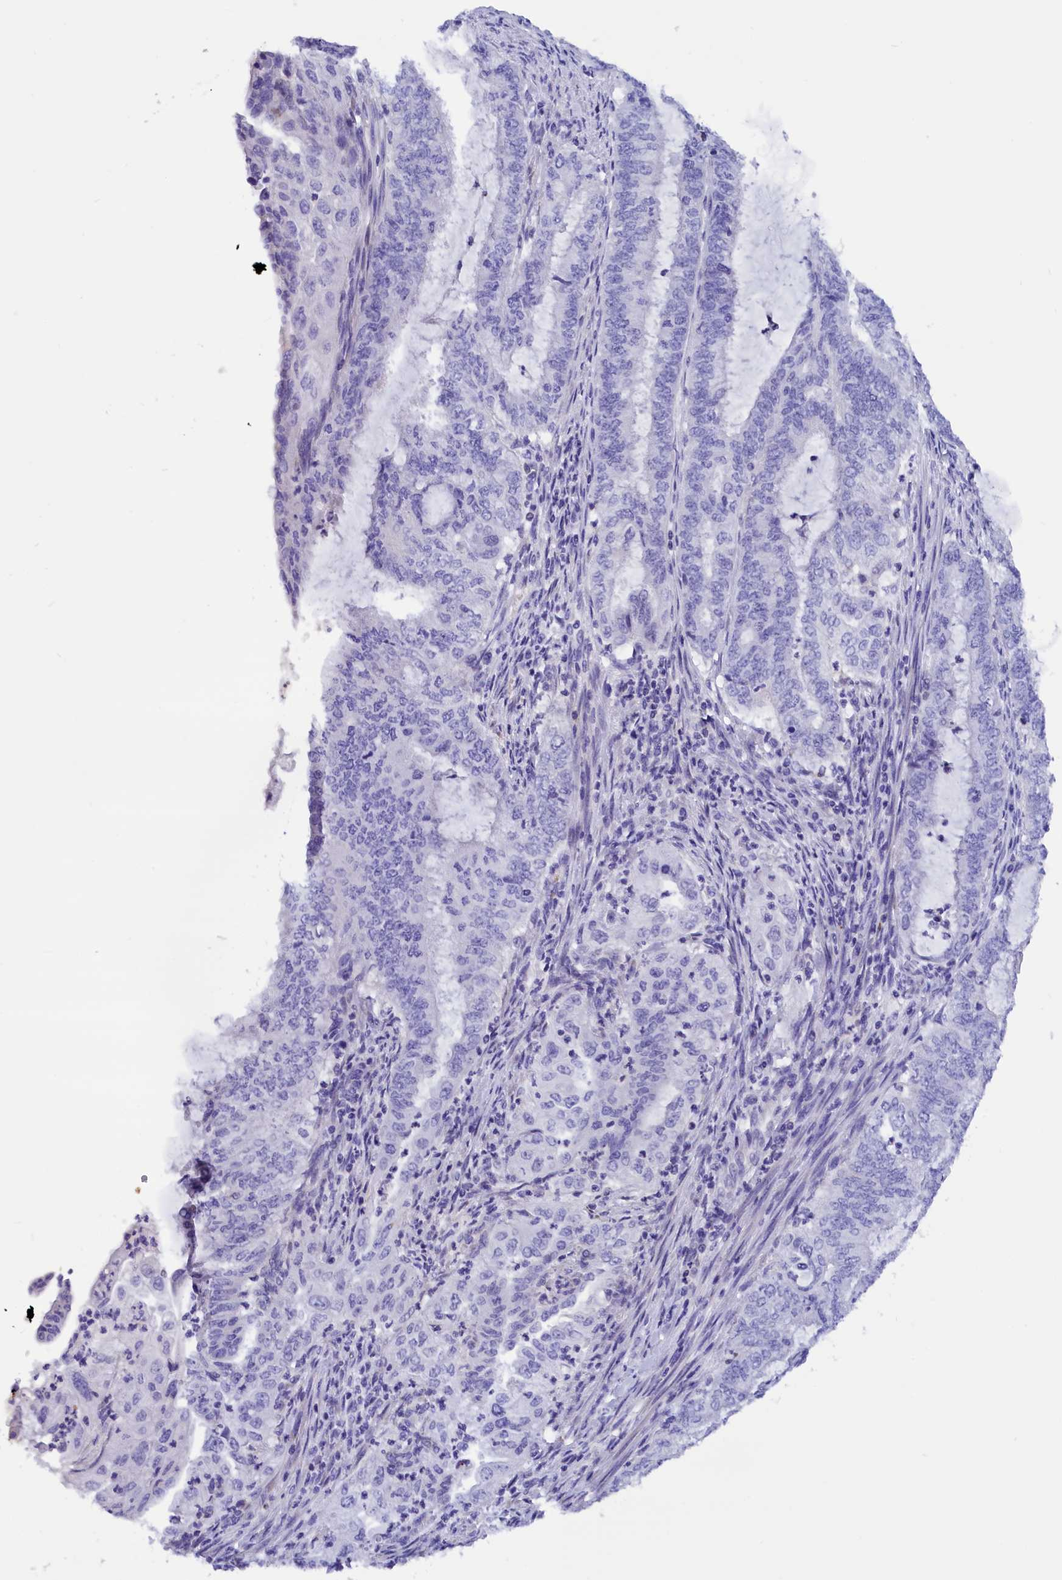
{"staining": {"intensity": "negative", "quantity": "none", "location": "none"}, "tissue": "endometrial cancer", "cell_type": "Tumor cells", "image_type": "cancer", "snomed": [{"axis": "morphology", "description": "Adenocarcinoma, NOS"}, {"axis": "topography", "description": "Endometrium"}], "caption": "Immunohistochemistry micrograph of neoplastic tissue: human endometrial cancer (adenocarcinoma) stained with DAB (3,3'-diaminobenzidine) reveals no significant protein expression in tumor cells.", "gene": "ABAT", "patient": {"sex": "female", "age": 51}}